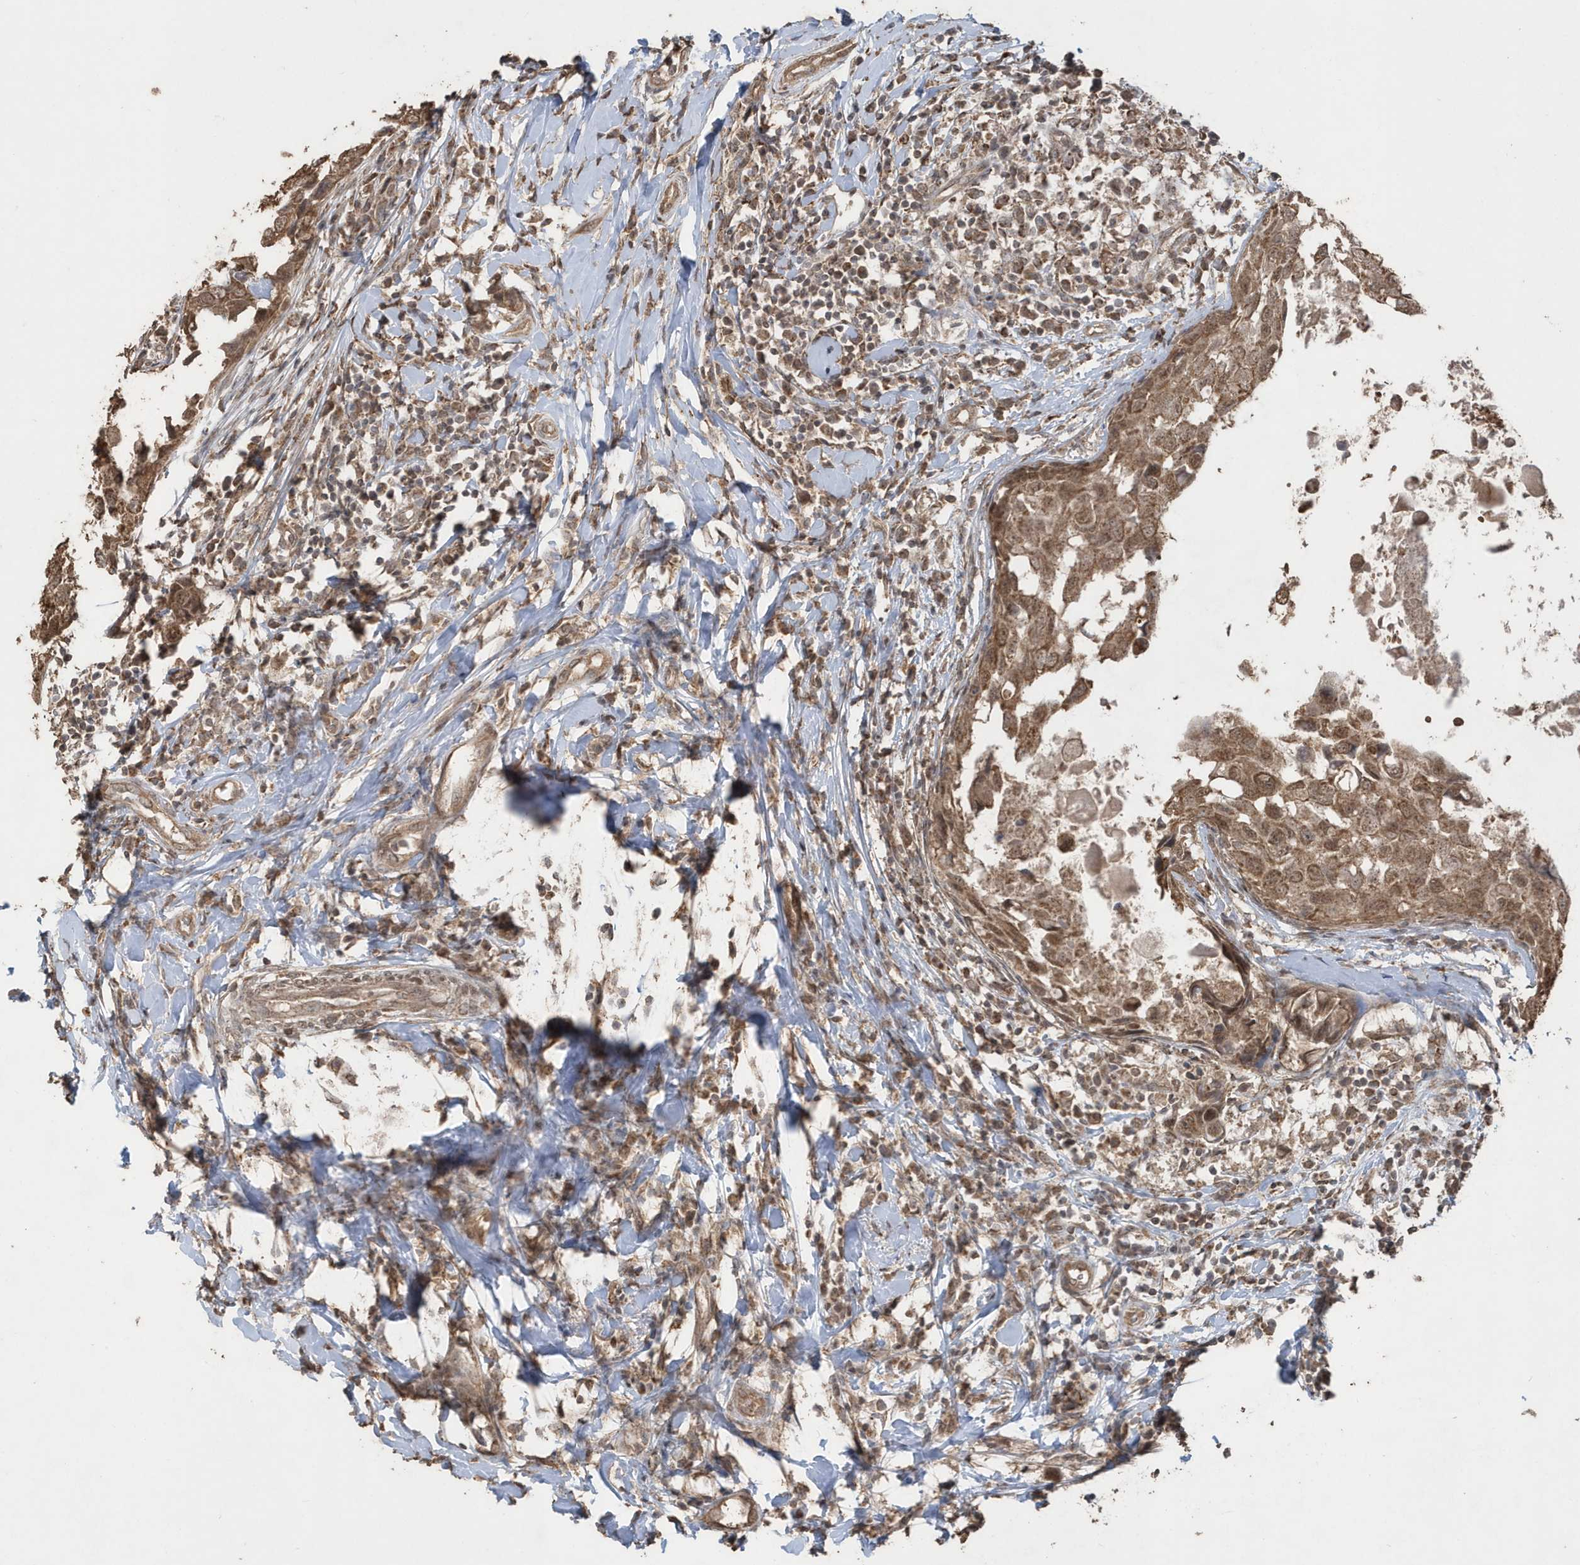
{"staining": {"intensity": "moderate", "quantity": ">75%", "location": "cytoplasmic/membranous,nuclear"}, "tissue": "breast cancer", "cell_type": "Tumor cells", "image_type": "cancer", "snomed": [{"axis": "morphology", "description": "Duct carcinoma"}, {"axis": "topography", "description": "Breast"}], "caption": "The image shows staining of breast invasive ductal carcinoma, revealing moderate cytoplasmic/membranous and nuclear protein positivity (brown color) within tumor cells.", "gene": "PAXBP1", "patient": {"sex": "female", "age": 27}}